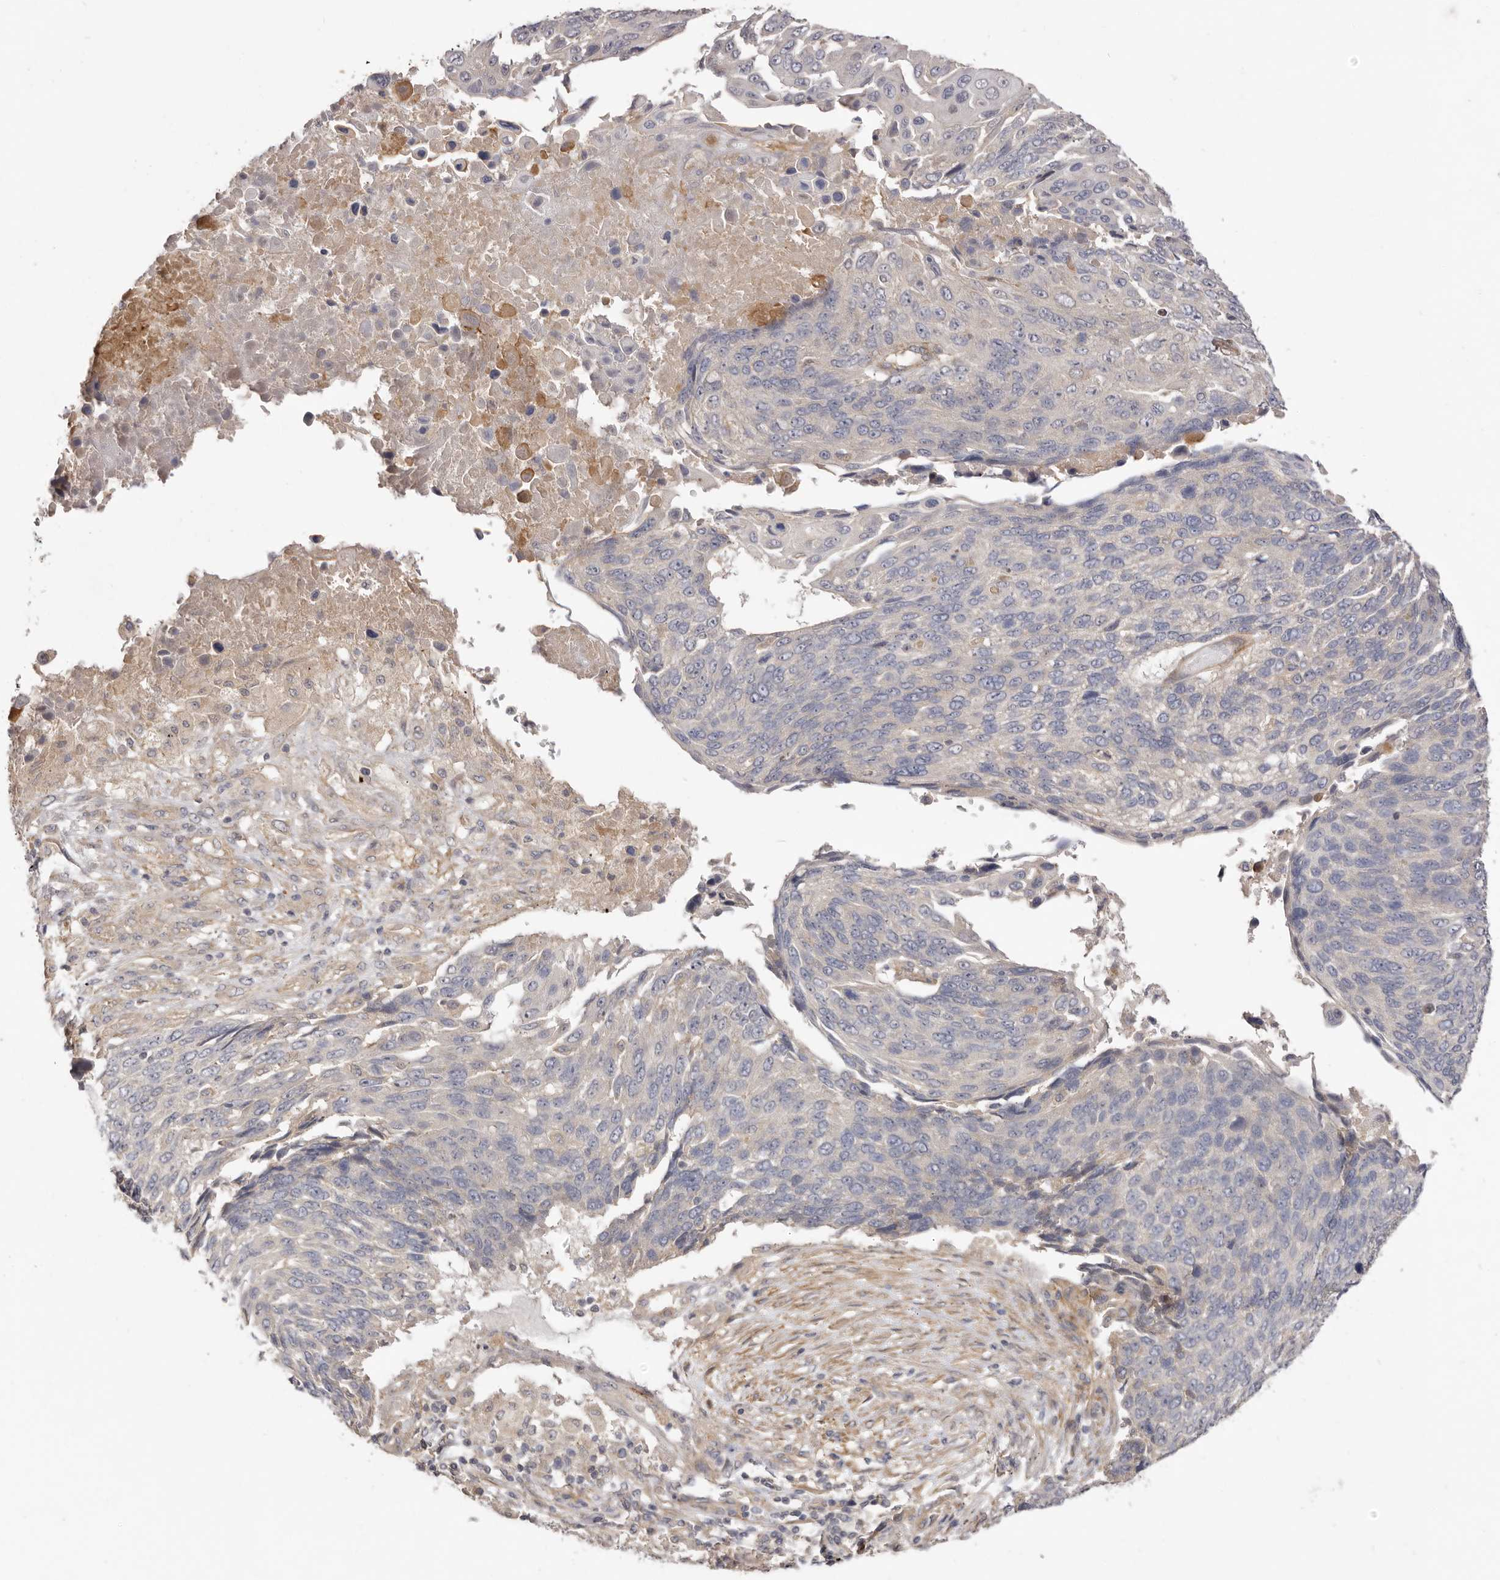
{"staining": {"intensity": "negative", "quantity": "none", "location": "none"}, "tissue": "lung cancer", "cell_type": "Tumor cells", "image_type": "cancer", "snomed": [{"axis": "morphology", "description": "Squamous cell carcinoma, NOS"}, {"axis": "topography", "description": "Lung"}], "caption": "Immunohistochemical staining of human lung cancer reveals no significant positivity in tumor cells.", "gene": "ADAMTS9", "patient": {"sex": "male", "age": 66}}